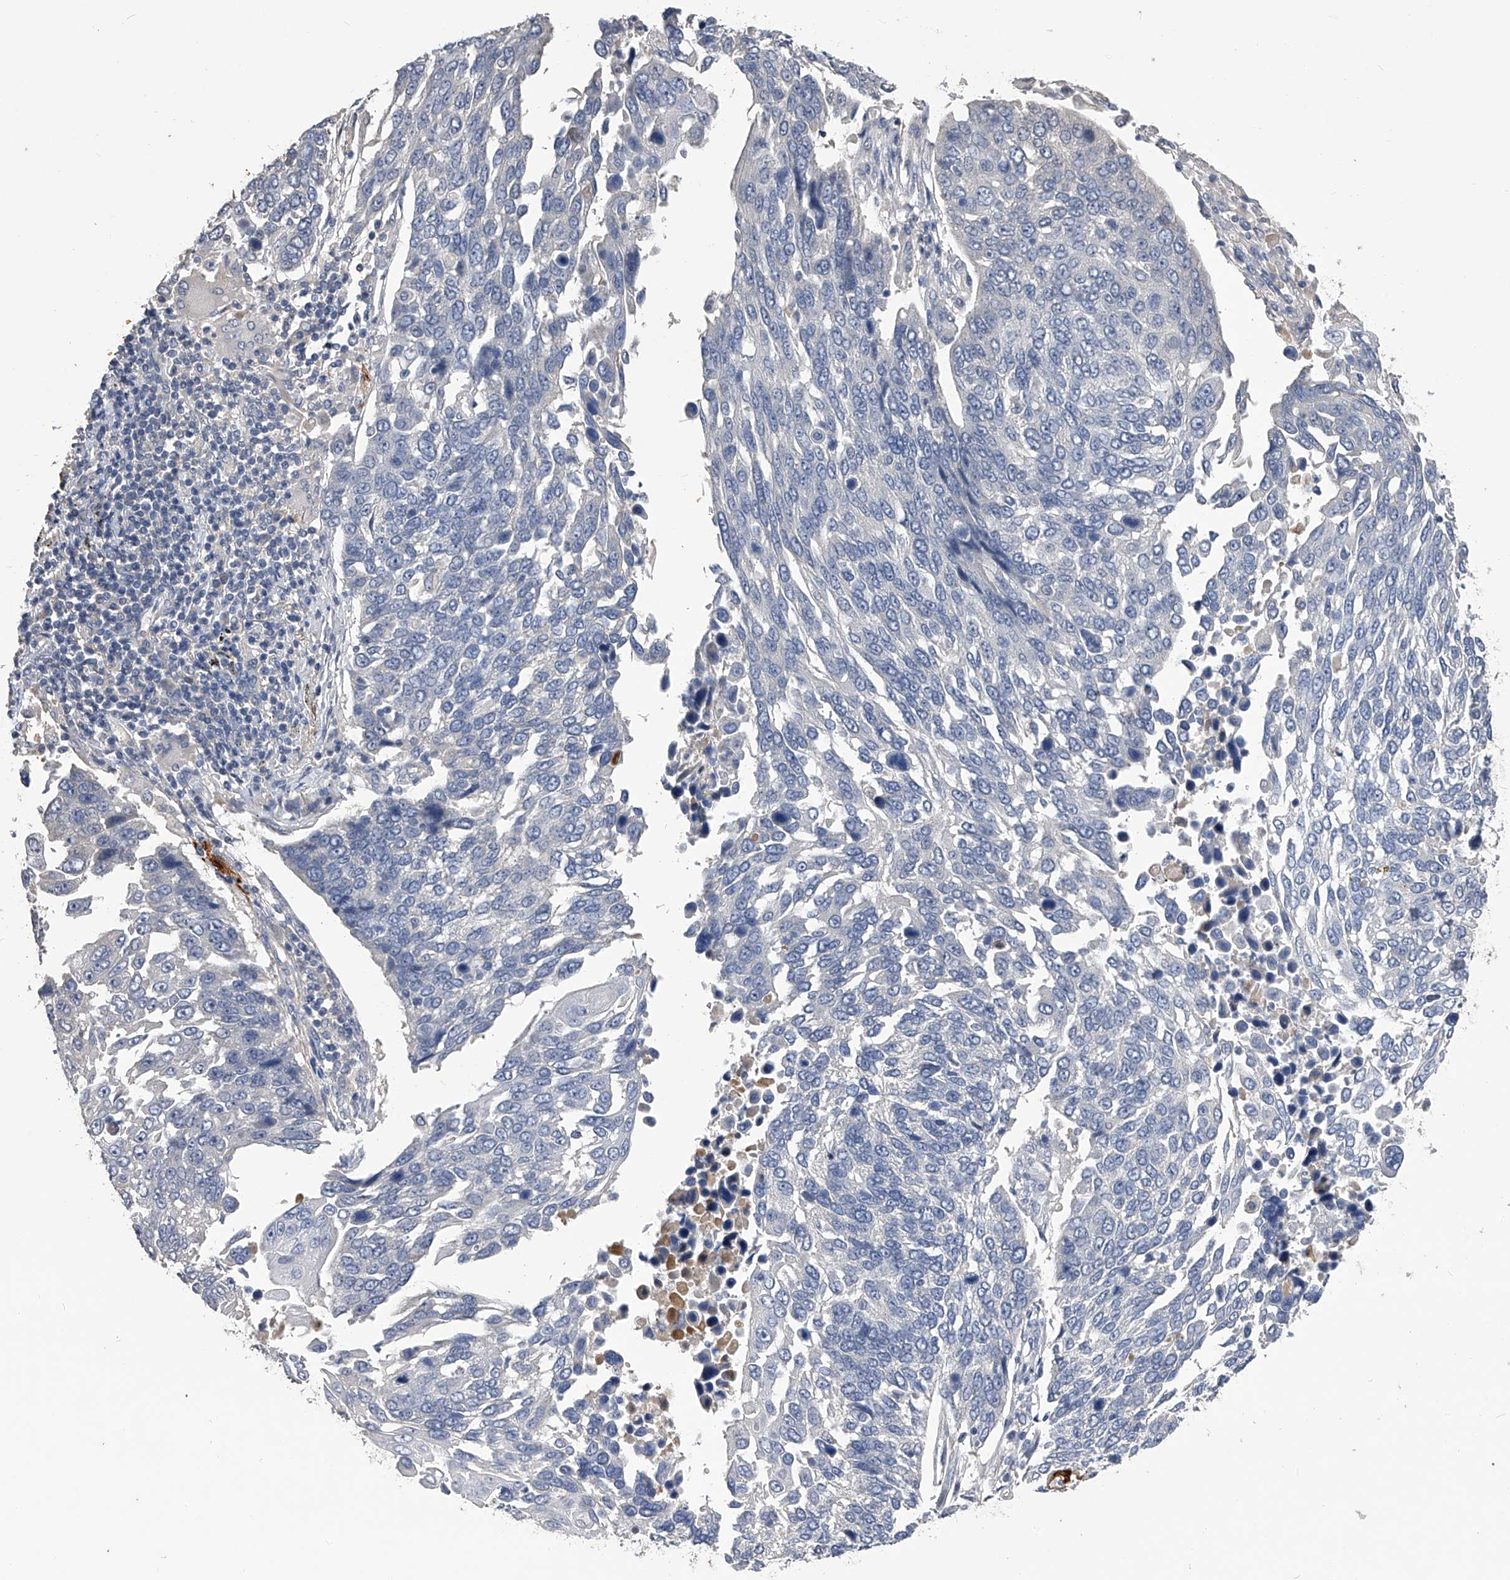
{"staining": {"intensity": "negative", "quantity": "none", "location": "none"}, "tissue": "lung cancer", "cell_type": "Tumor cells", "image_type": "cancer", "snomed": [{"axis": "morphology", "description": "Squamous cell carcinoma, NOS"}, {"axis": "topography", "description": "Lung"}], "caption": "Immunohistochemical staining of lung cancer (squamous cell carcinoma) reveals no significant expression in tumor cells.", "gene": "MDN1", "patient": {"sex": "male", "age": 66}}